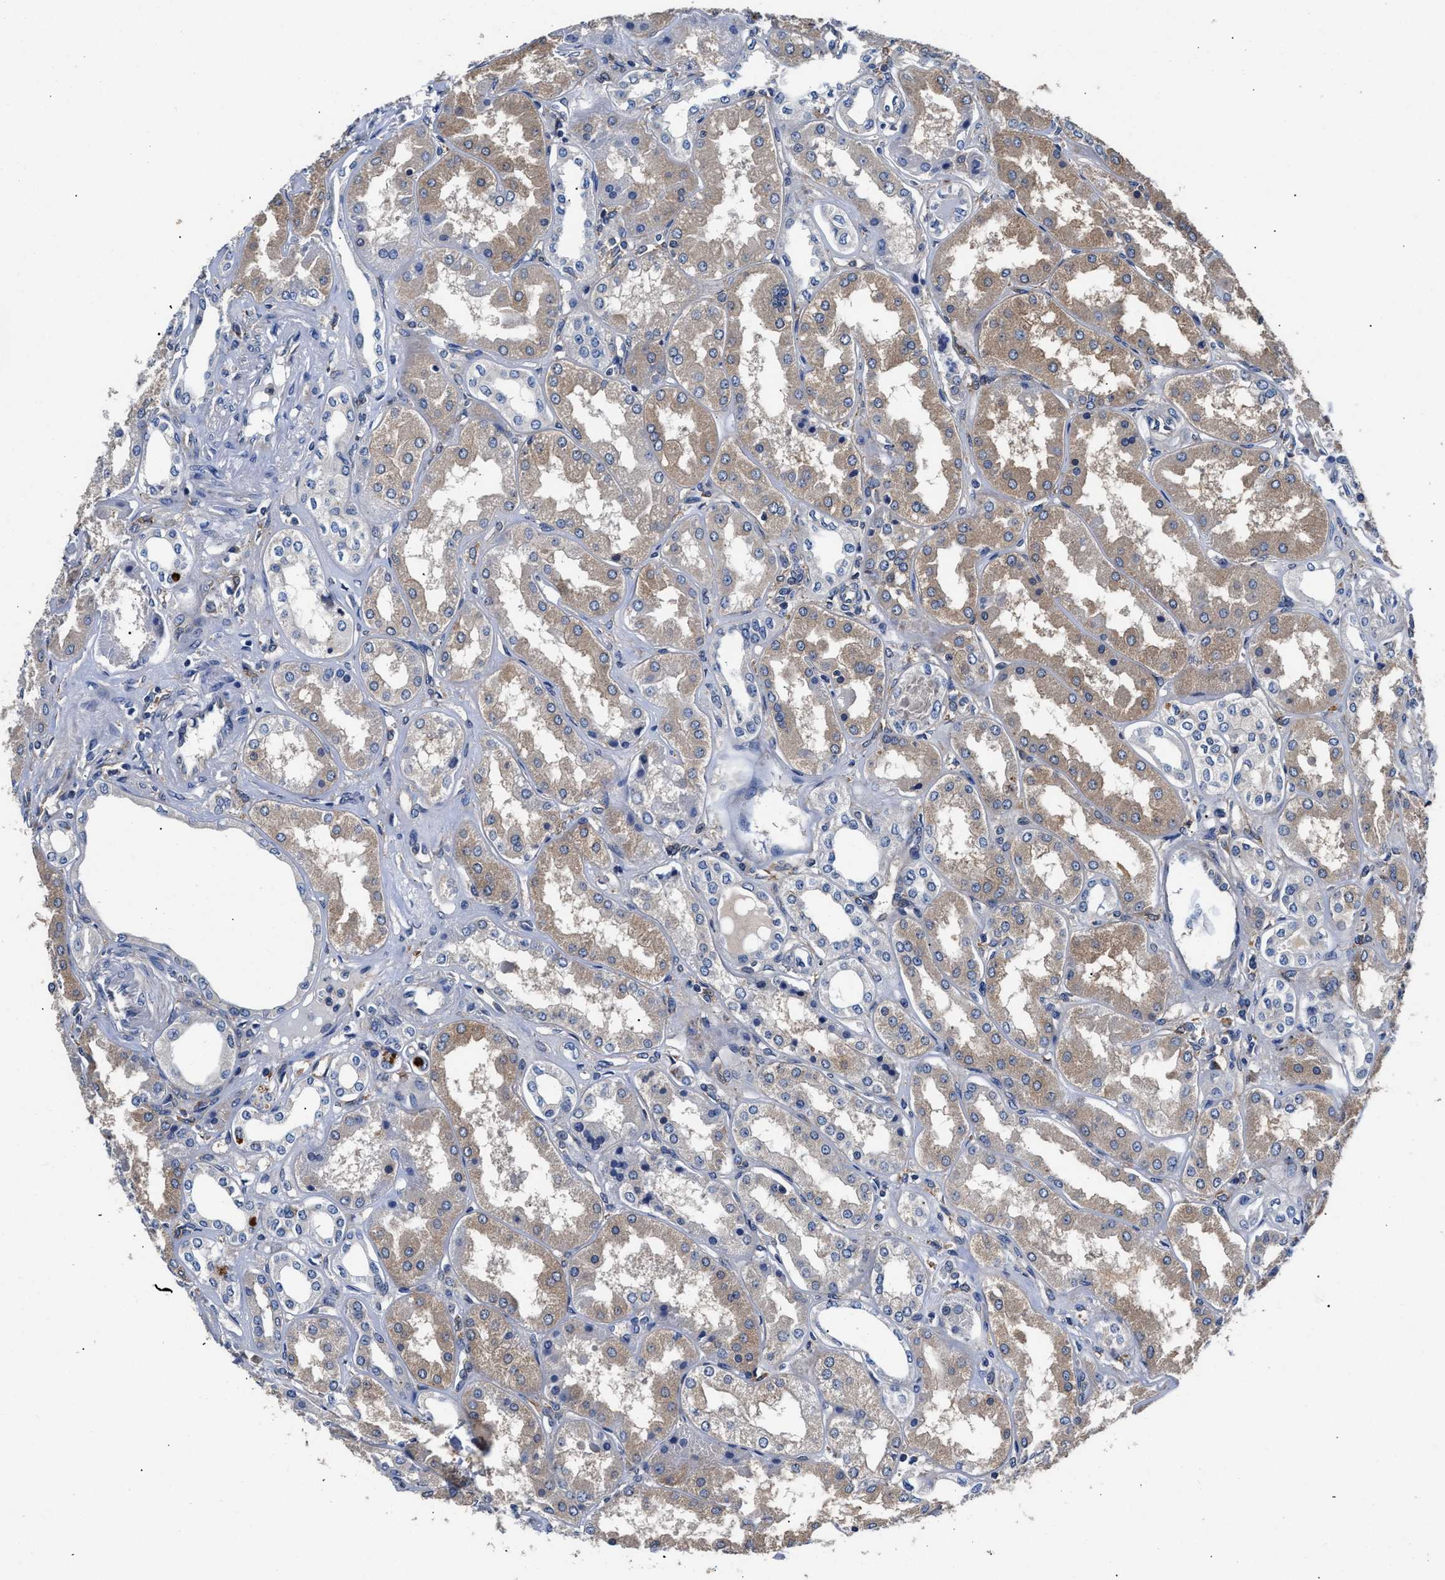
{"staining": {"intensity": "moderate", "quantity": "<25%", "location": "cytoplasmic/membranous"}, "tissue": "kidney", "cell_type": "Cells in glomeruli", "image_type": "normal", "snomed": [{"axis": "morphology", "description": "Normal tissue, NOS"}, {"axis": "topography", "description": "Kidney"}], "caption": "High-magnification brightfield microscopy of normal kidney stained with DAB (3,3'-diaminobenzidine) (brown) and counterstained with hematoxylin (blue). cells in glomeruli exhibit moderate cytoplasmic/membranous expression is present in approximately<25% of cells. (Stains: DAB in brown, nuclei in blue, Microscopy: brightfield microscopy at high magnification).", "gene": "SH3GL1", "patient": {"sex": "female", "age": 56}}